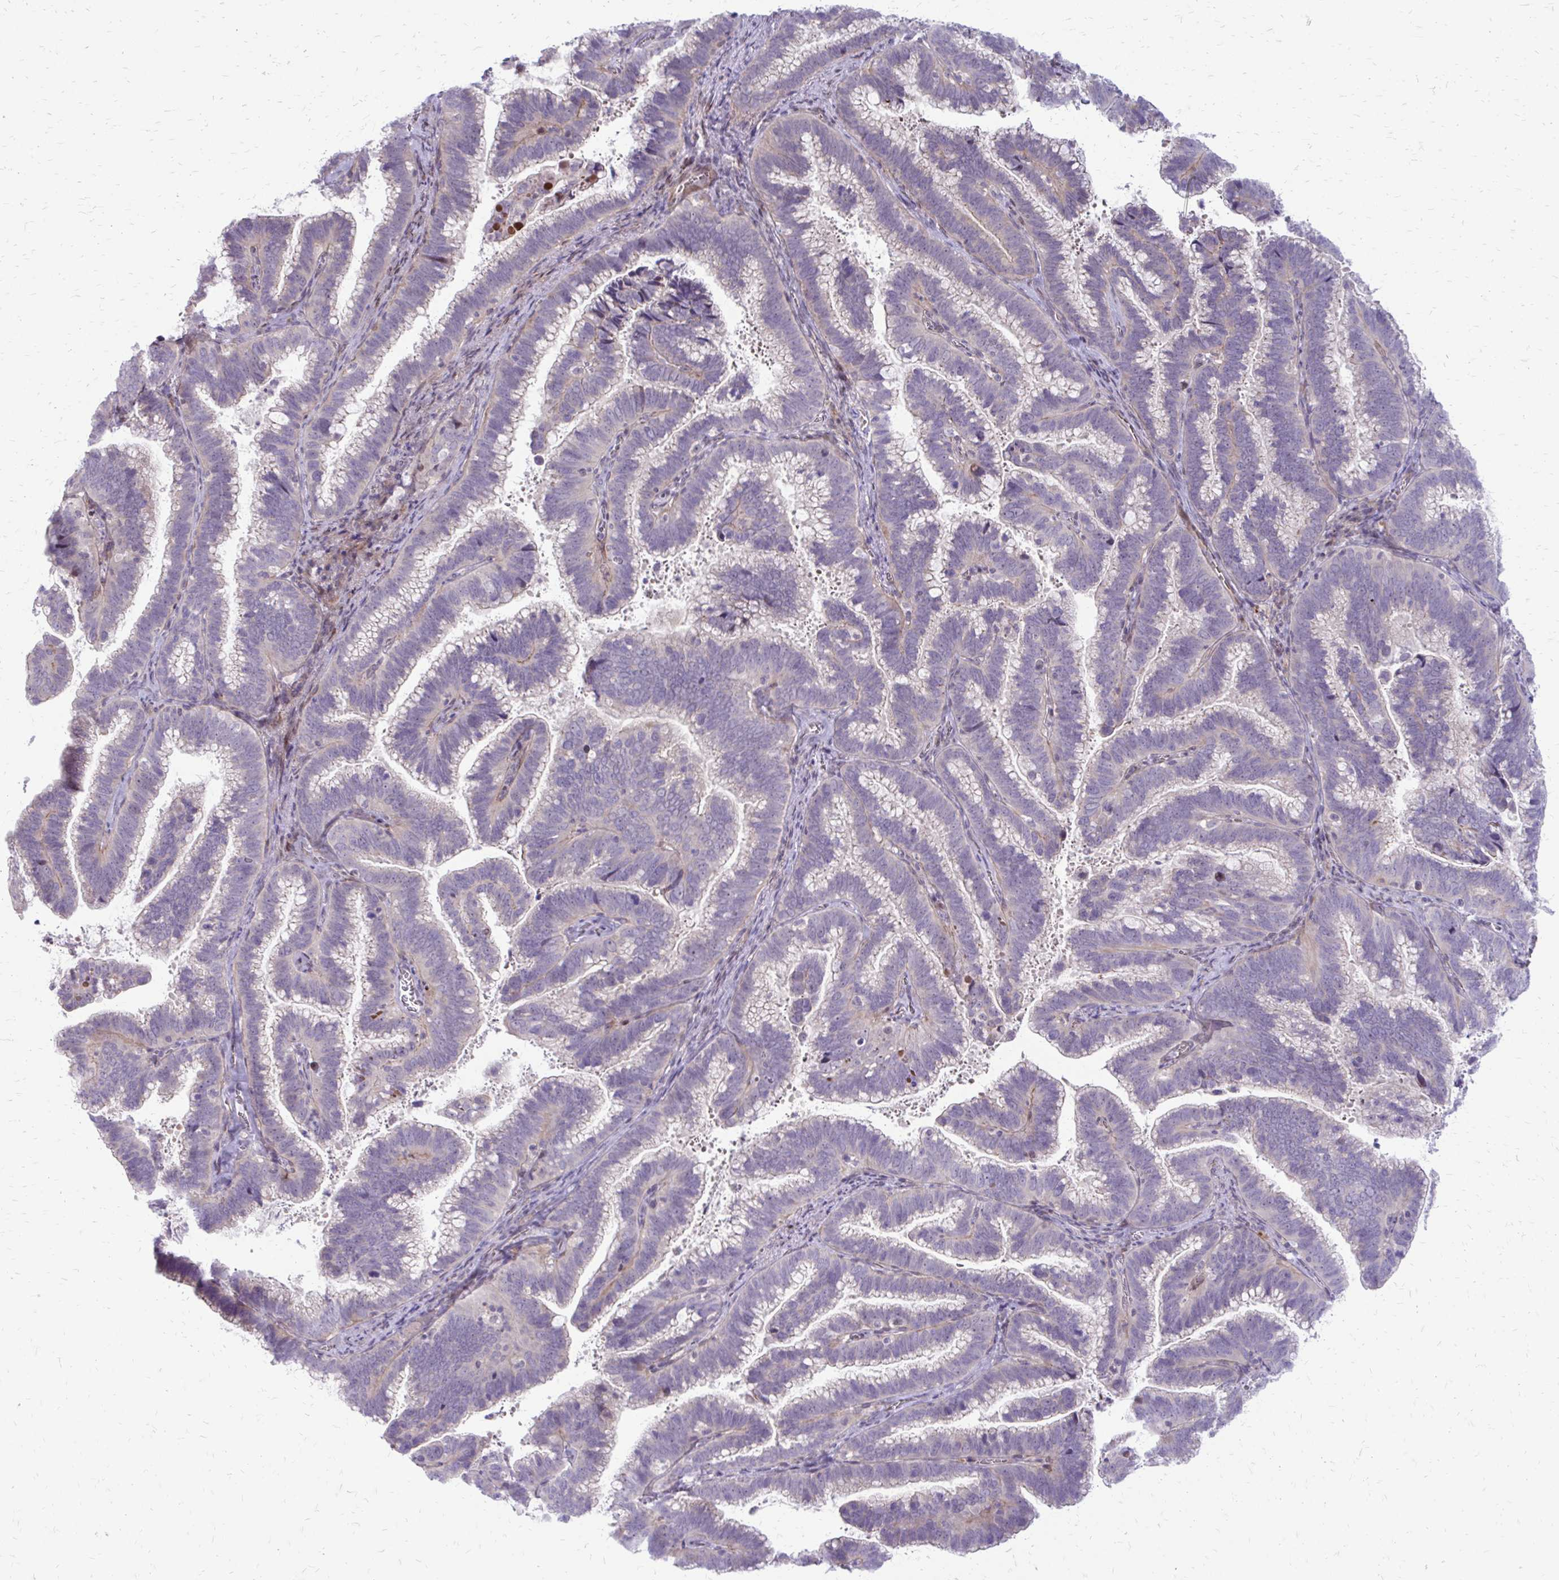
{"staining": {"intensity": "negative", "quantity": "none", "location": "none"}, "tissue": "cervical cancer", "cell_type": "Tumor cells", "image_type": "cancer", "snomed": [{"axis": "morphology", "description": "Adenocarcinoma, NOS"}, {"axis": "topography", "description": "Cervix"}], "caption": "Tumor cells are negative for protein expression in human cervical adenocarcinoma. The staining was performed using DAB to visualize the protein expression in brown, while the nuclei were stained in blue with hematoxylin (Magnification: 20x).", "gene": "PPDPFL", "patient": {"sex": "female", "age": 61}}